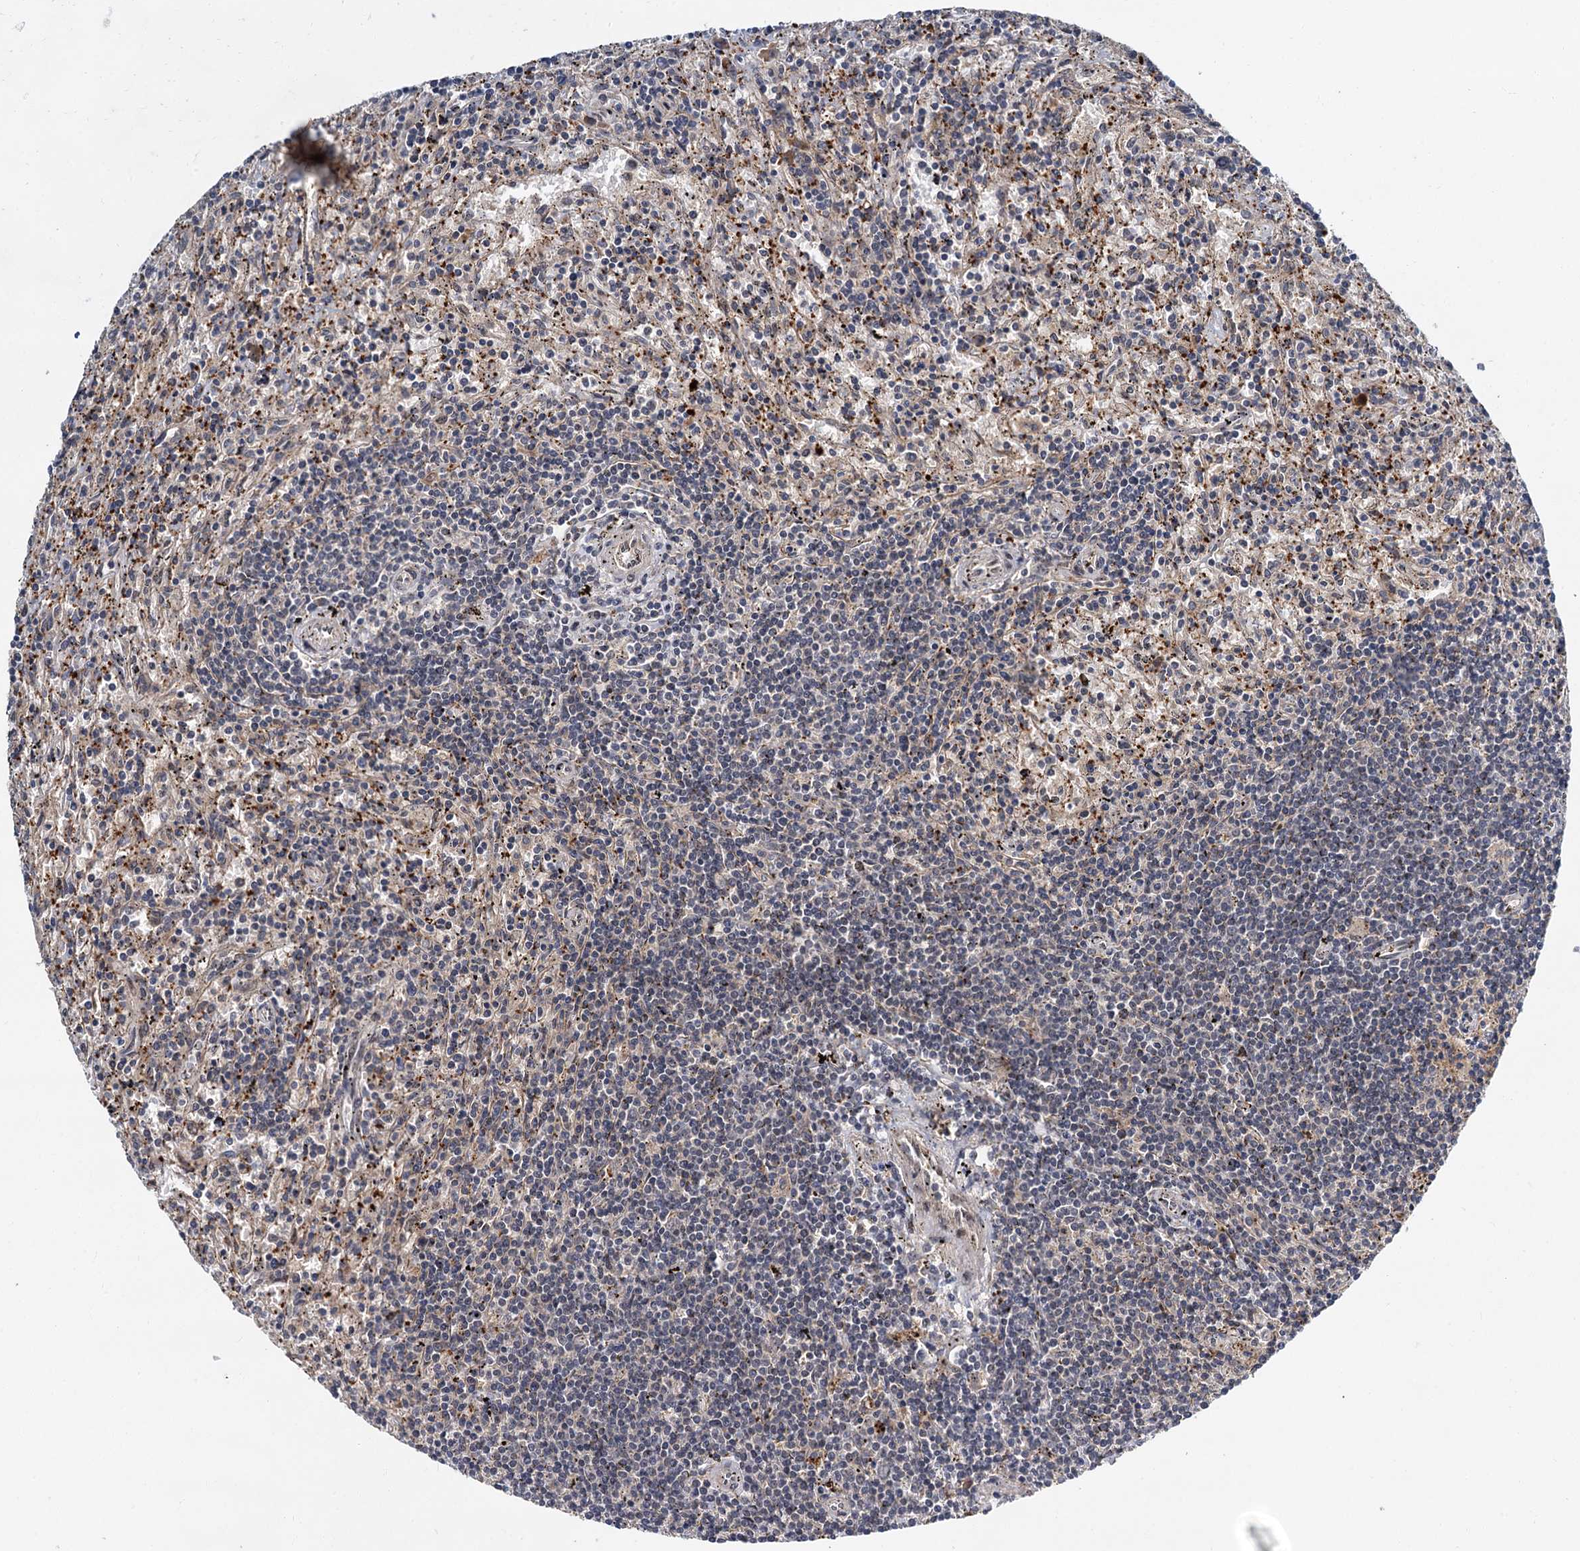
{"staining": {"intensity": "negative", "quantity": "none", "location": "none"}, "tissue": "lymphoma", "cell_type": "Tumor cells", "image_type": "cancer", "snomed": [{"axis": "morphology", "description": "Malignant lymphoma, non-Hodgkin's type, Low grade"}, {"axis": "topography", "description": "Spleen"}], "caption": "The immunohistochemistry (IHC) histopathology image has no significant staining in tumor cells of lymphoma tissue.", "gene": "MBD6", "patient": {"sex": "male", "age": 76}}